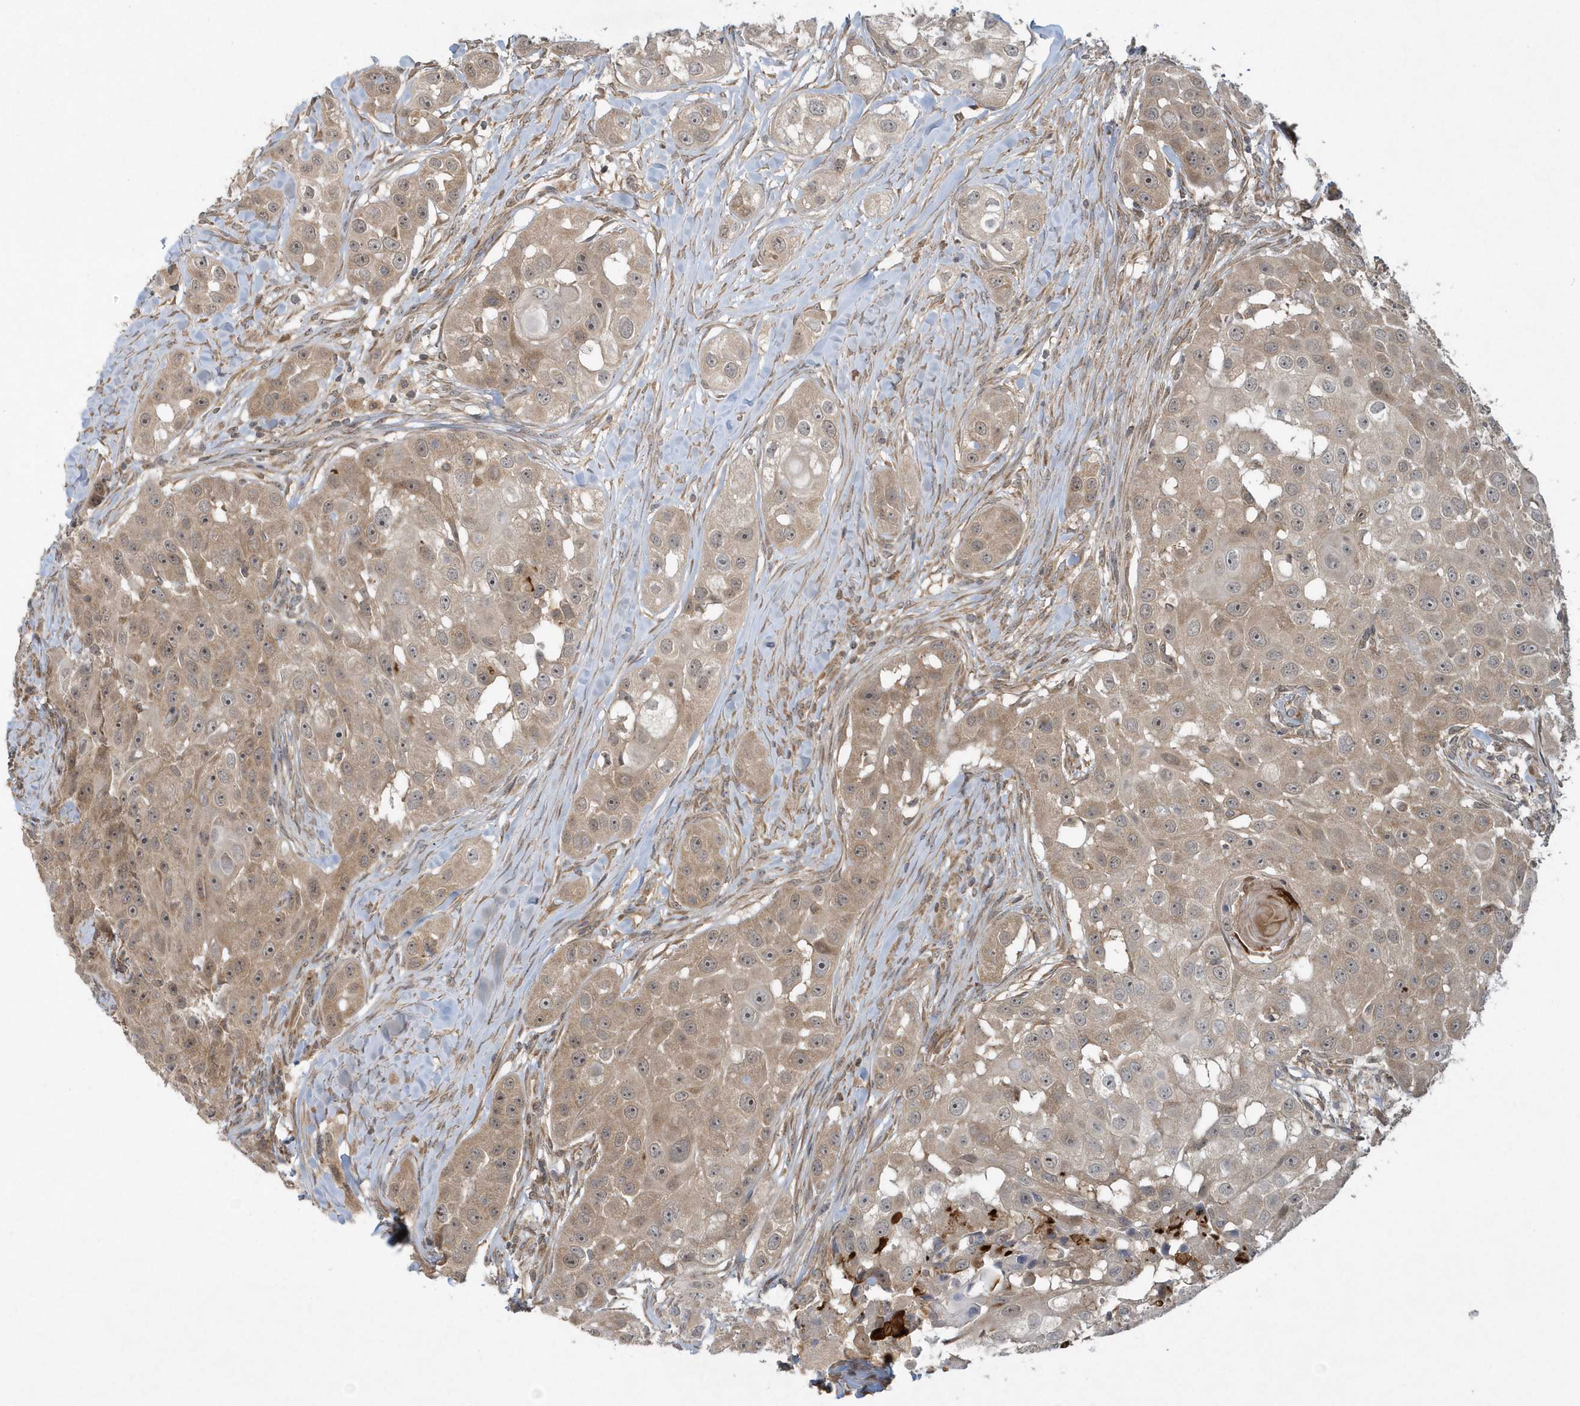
{"staining": {"intensity": "weak", "quantity": ">75%", "location": "cytoplasmic/membranous"}, "tissue": "head and neck cancer", "cell_type": "Tumor cells", "image_type": "cancer", "snomed": [{"axis": "morphology", "description": "Normal tissue, NOS"}, {"axis": "morphology", "description": "Squamous cell carcinoma, NOS"}, {"axis": "topography", "description": "Skeletal muscle"}, {"axis": "topography", "description": "Head-Neck"}], "caption": "Weak cytoplasmic/membranous positivity for a protein is present in about >75% of tumor cells of head and neck squamous cell carcinoma using immunohistochemistry.", "gene": "THG1L", "patient": {"sex": "male", "age": 51}}